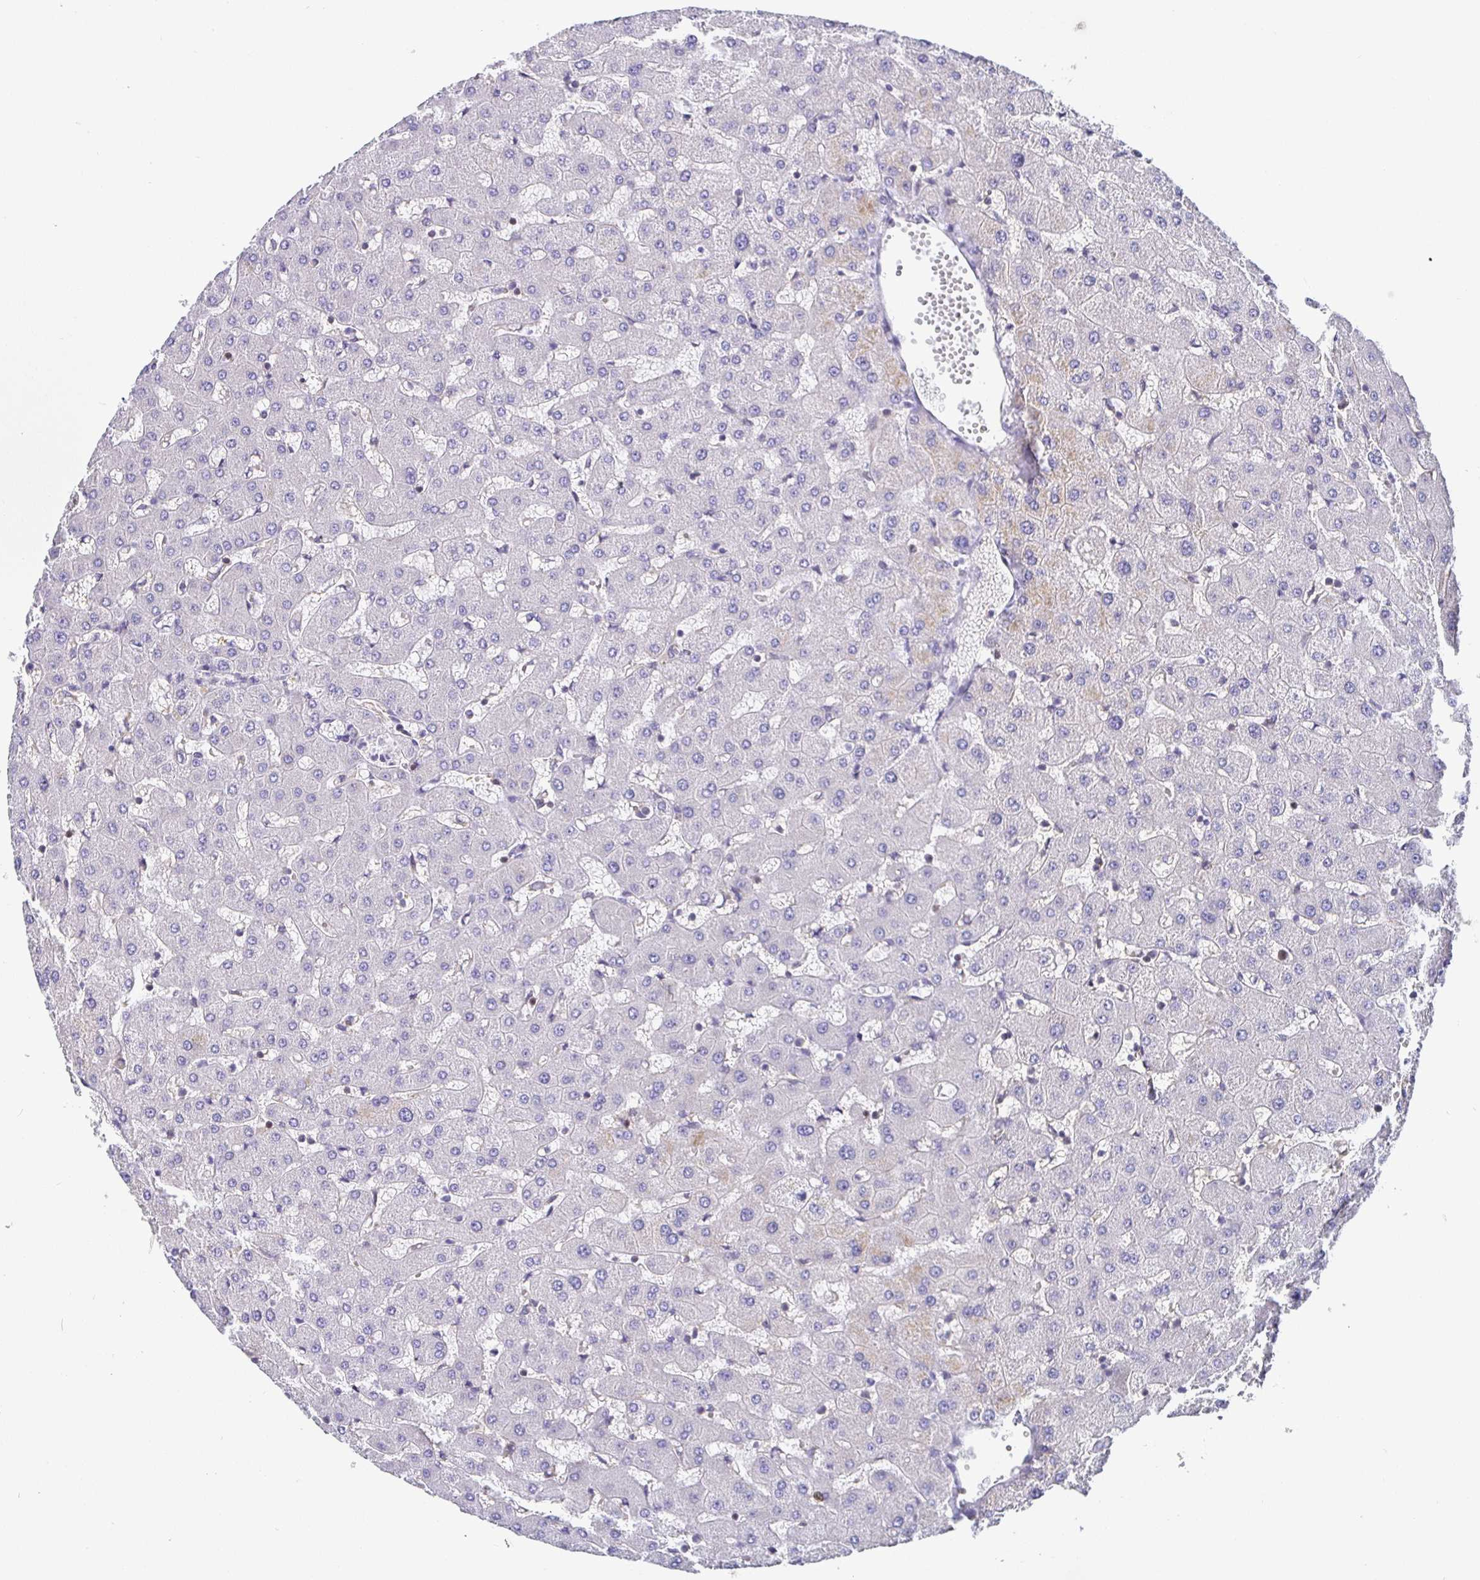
{"staining": {"intensity": "negative", "quantity": "none", "location": "none"}, "tissue": "liver", "cell_type": "Cholangiocytes", "image_type": "normal", "snomed": [{"axis": "morphology", "description": "Normal tissue, NOS"}, {"axis": "topography", "description": "Liver"}], "caption": "Image shows no protein positivity in cholangiocytes of unremarkable liver. (DAB immunohistochemistry visualized using brightfield microscopy, high magnification).", "gene": "SATB1", "patient": {"sex": "female", "age": 63}}